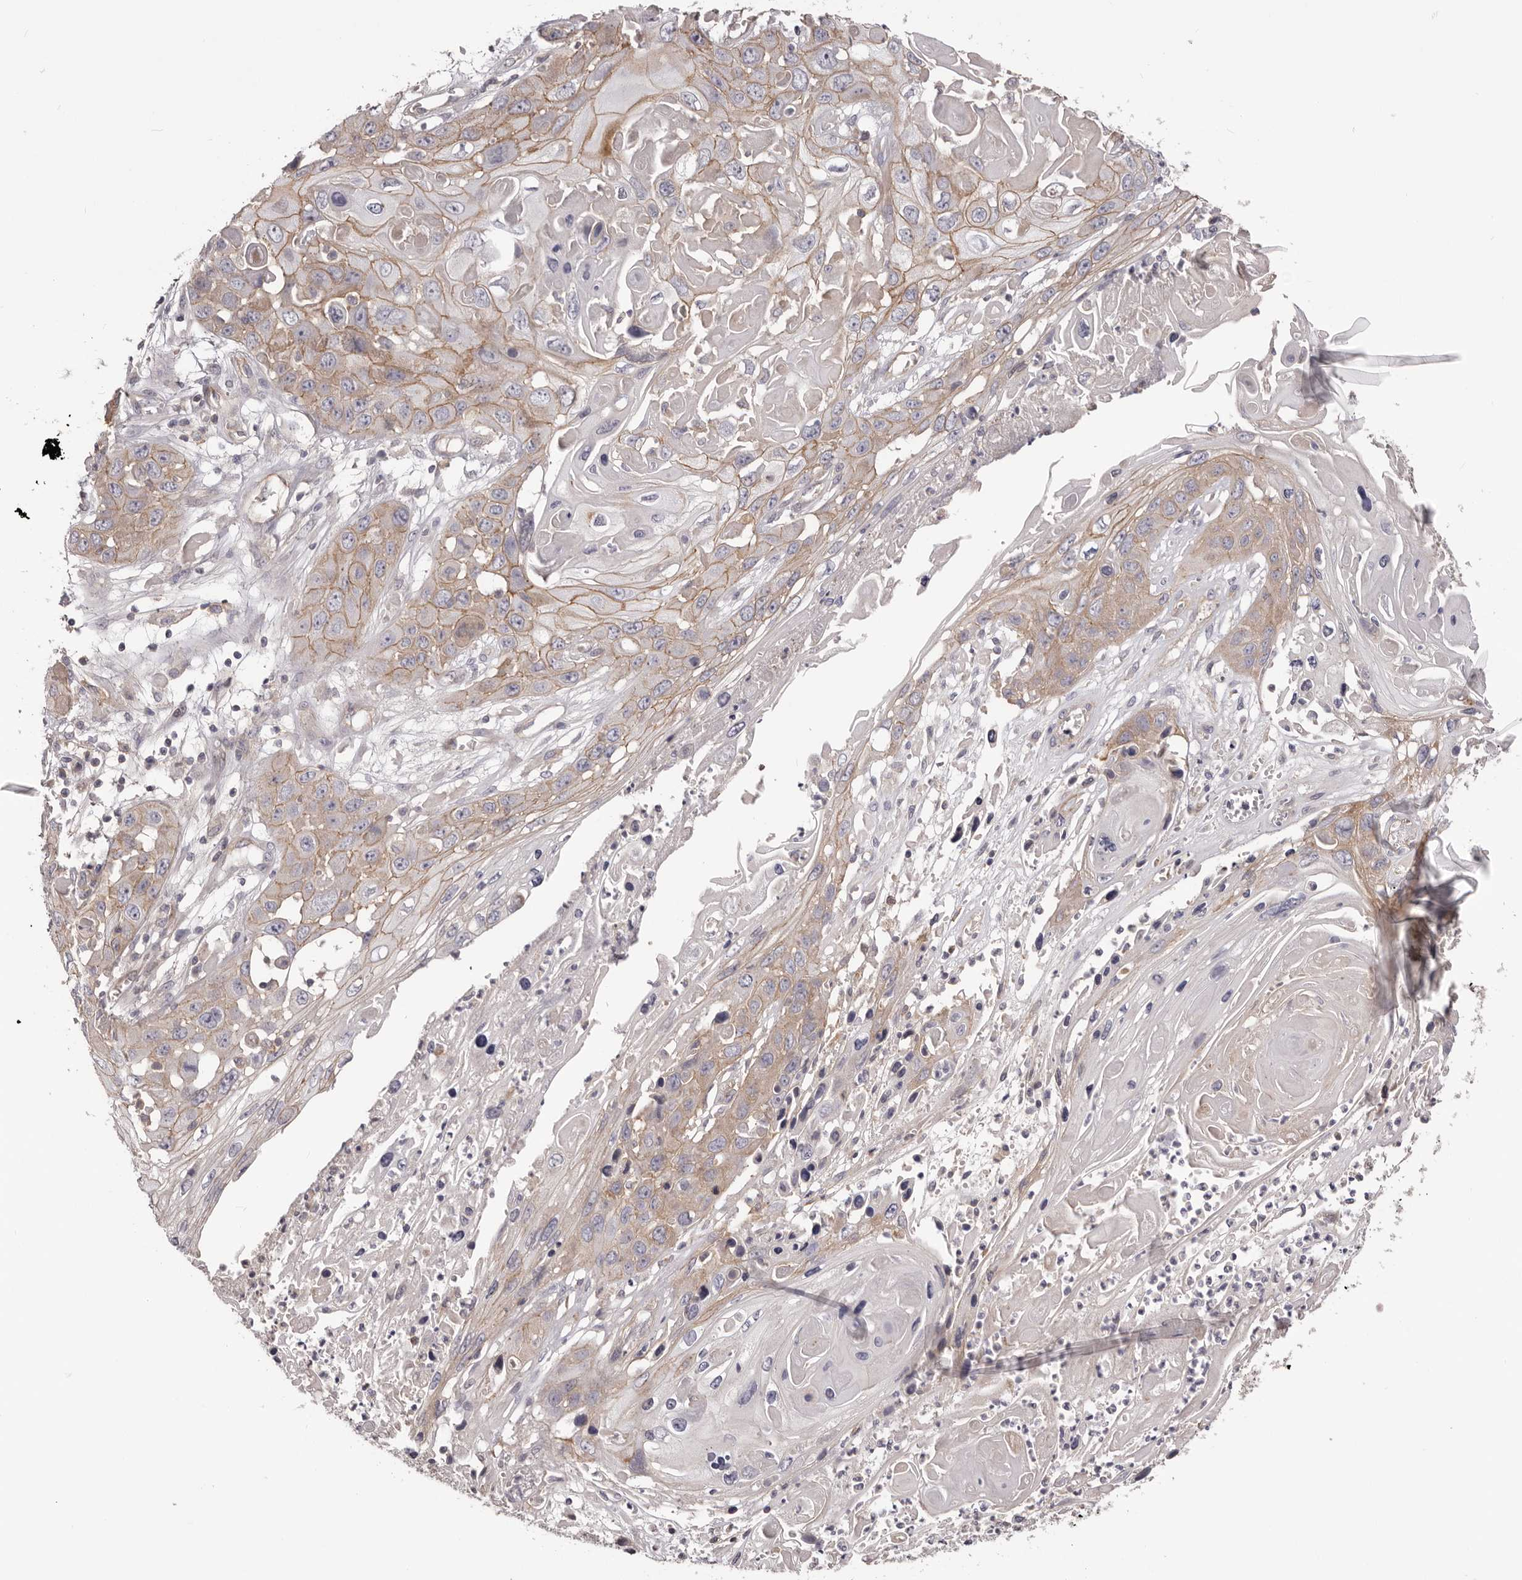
{"staining": {"intensity": "moderate", "quantity": "25%-75%", "location": "cytoplasmic/membranous"}, "tissue": "skin cancer", "cell_type": "Tumor cells", "image_type": "cancer", "snomed": [{"axis": "morphology", "description": "Squamous cell carcinoma, NOS"}, {"axis": "topography", "description": "Skin"}], "caption": "Skin cancer (squamous cell carcinoma) tissue demonstrates moderate cytoplasmic/membranous positivity in approximately 25%-75% of tumor cells", "gene": "DMRT2", "patient": {"sex": "male", "age": 55}}